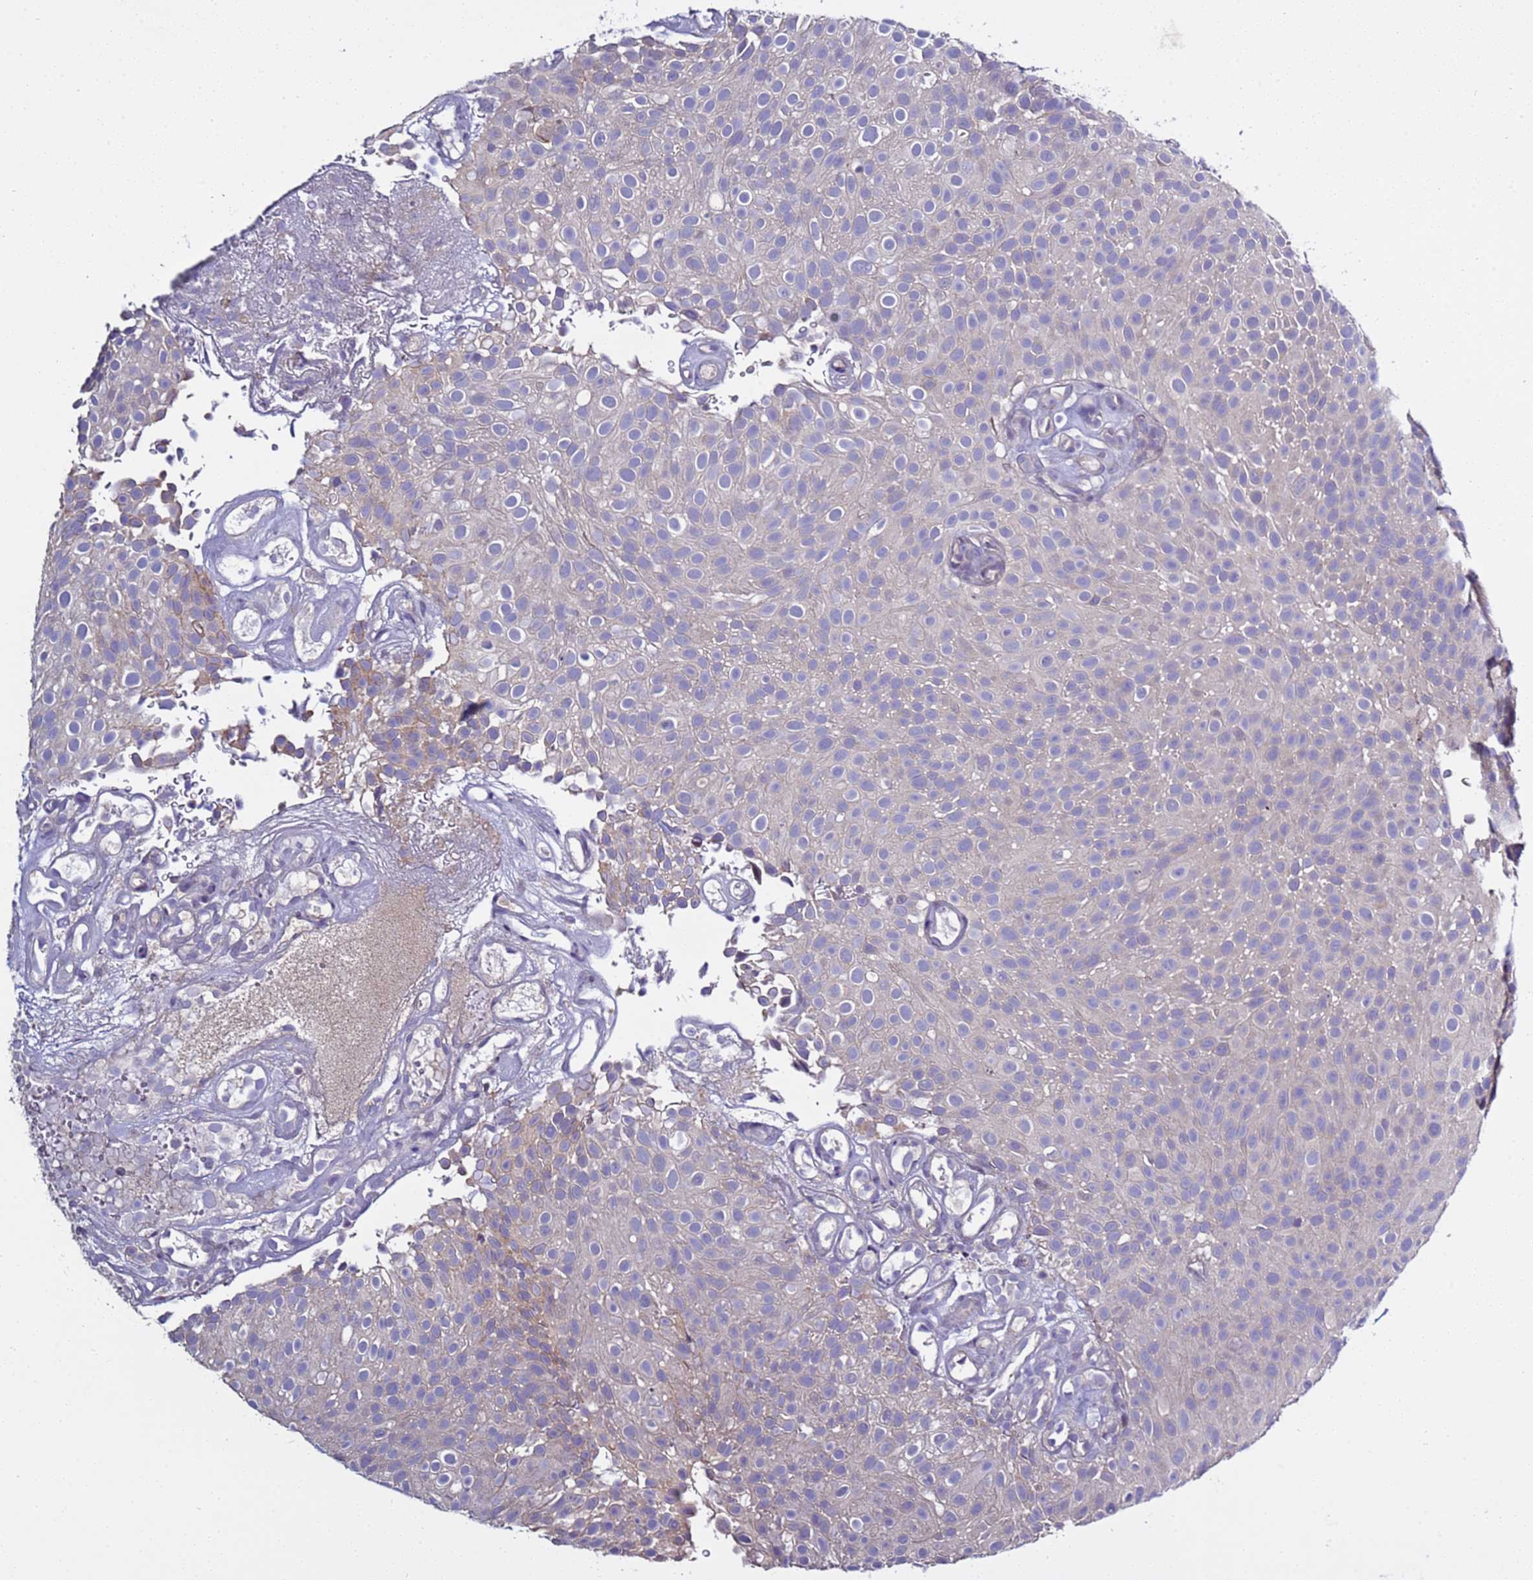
{"staining": {"intensity": "negative", "quantity": "none", "location": "none"}, "tissue": "urothelial cancer", "cell_type": "Tumor cells", "image_type": "cancer", "snomed": [{"axis": "morphology", "description": "Urothelial carcinoma, Low grade"}, {"axis": "topography", "description": "Urinary bladder"}], "caption": "This is an immunohistochemistry histopathology image of human urothelial carcinoma (low-grade). There is no expression in tumor cells.", "gene": "RABL2B", "patient": {"sex": "male", "age": 78}}